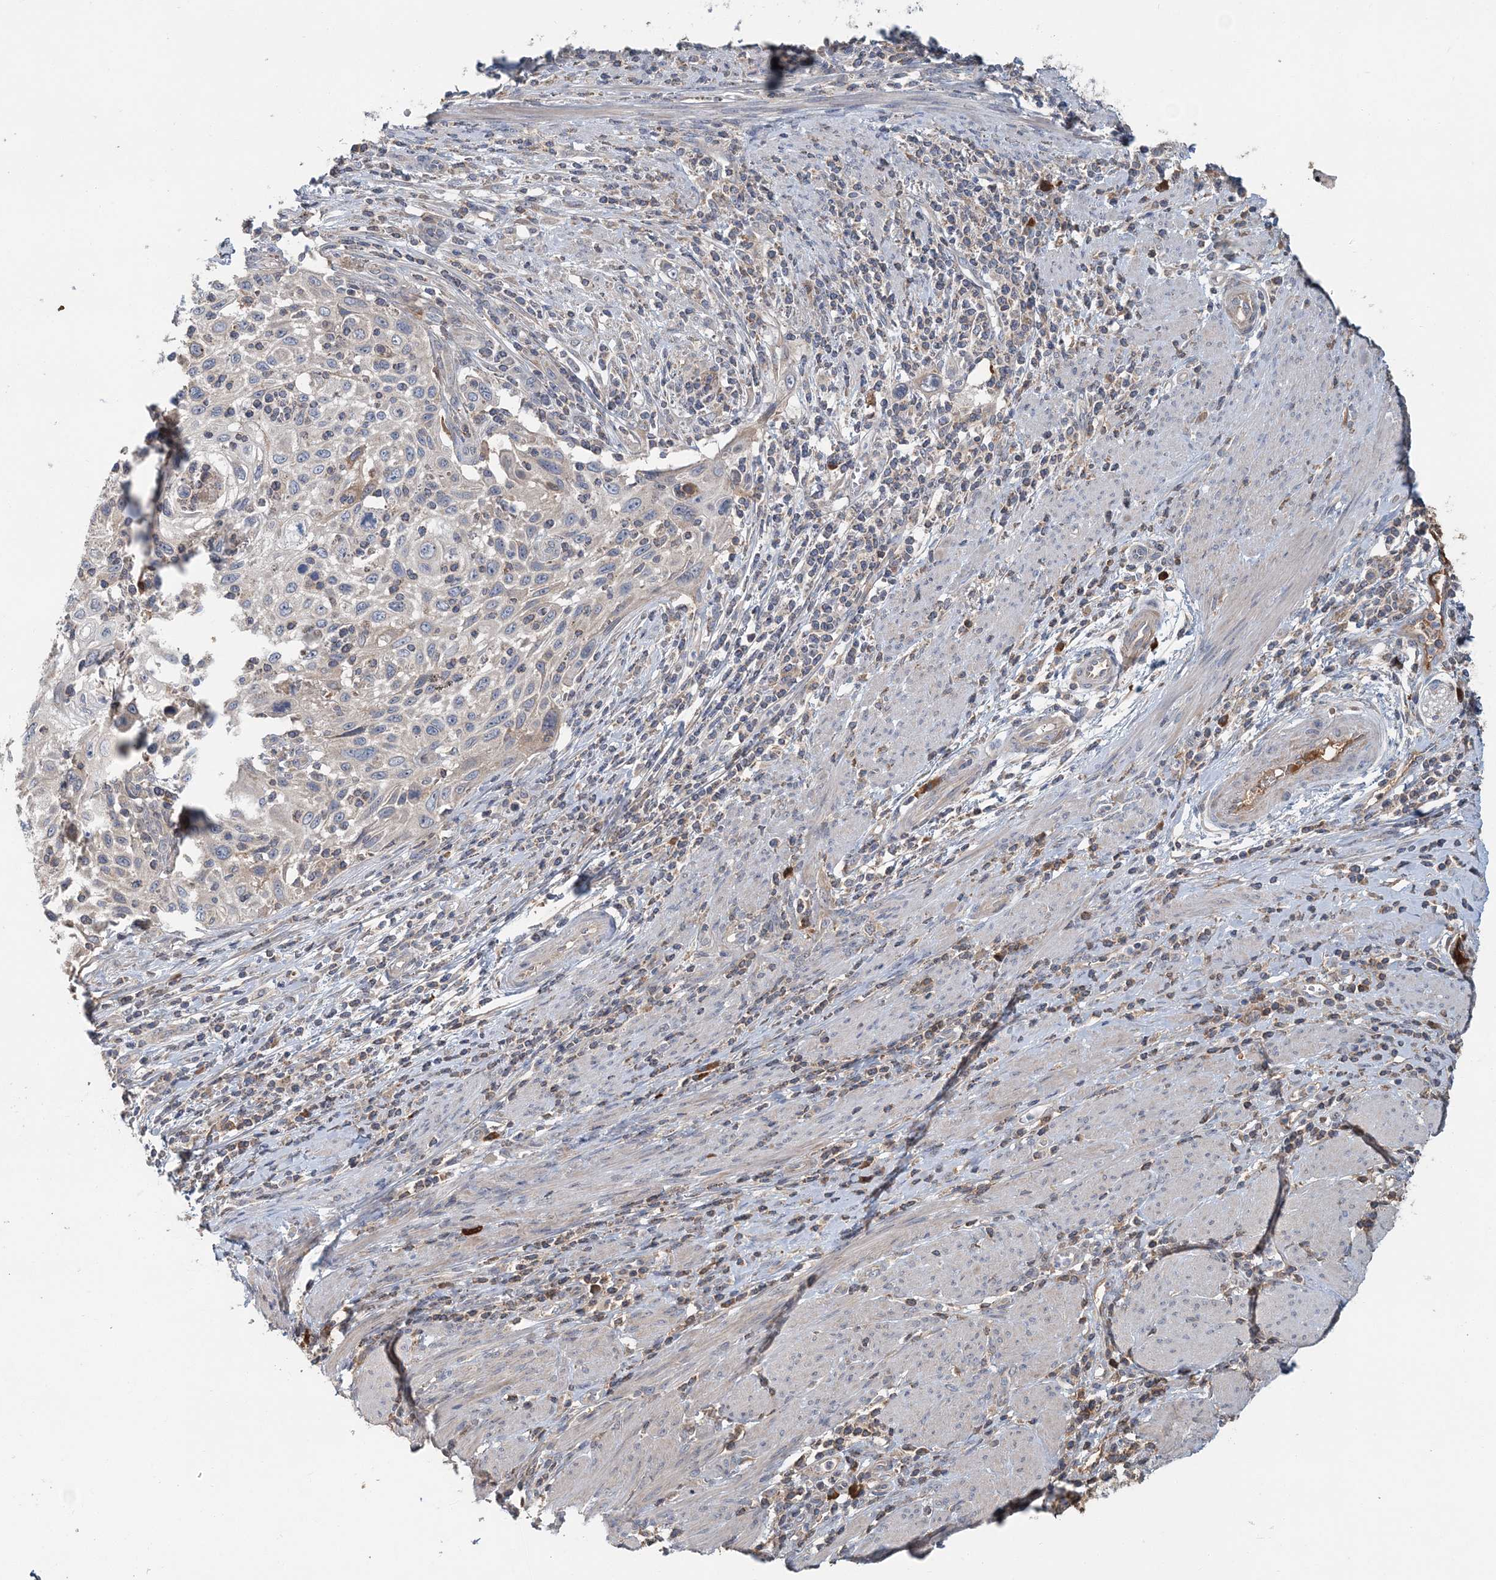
{"staining": {"intensity": "negative", "quantity": "none", "location": "none"}, "tissue": "cervical cancer", "cell_type": "Tumor cells", "image_type": "cancer", "snomed": [{"axis": "morphology", "description": "Squamous cell carcinoma, NOS"}, {"axis": "topography", "description": "Cervix"}], "caption": "Photomicrograph shows no significant protein expression in tumor cells of cervical cancer.", "gene": "RNF25", "patient": {"sex": "female", "age": 70}}